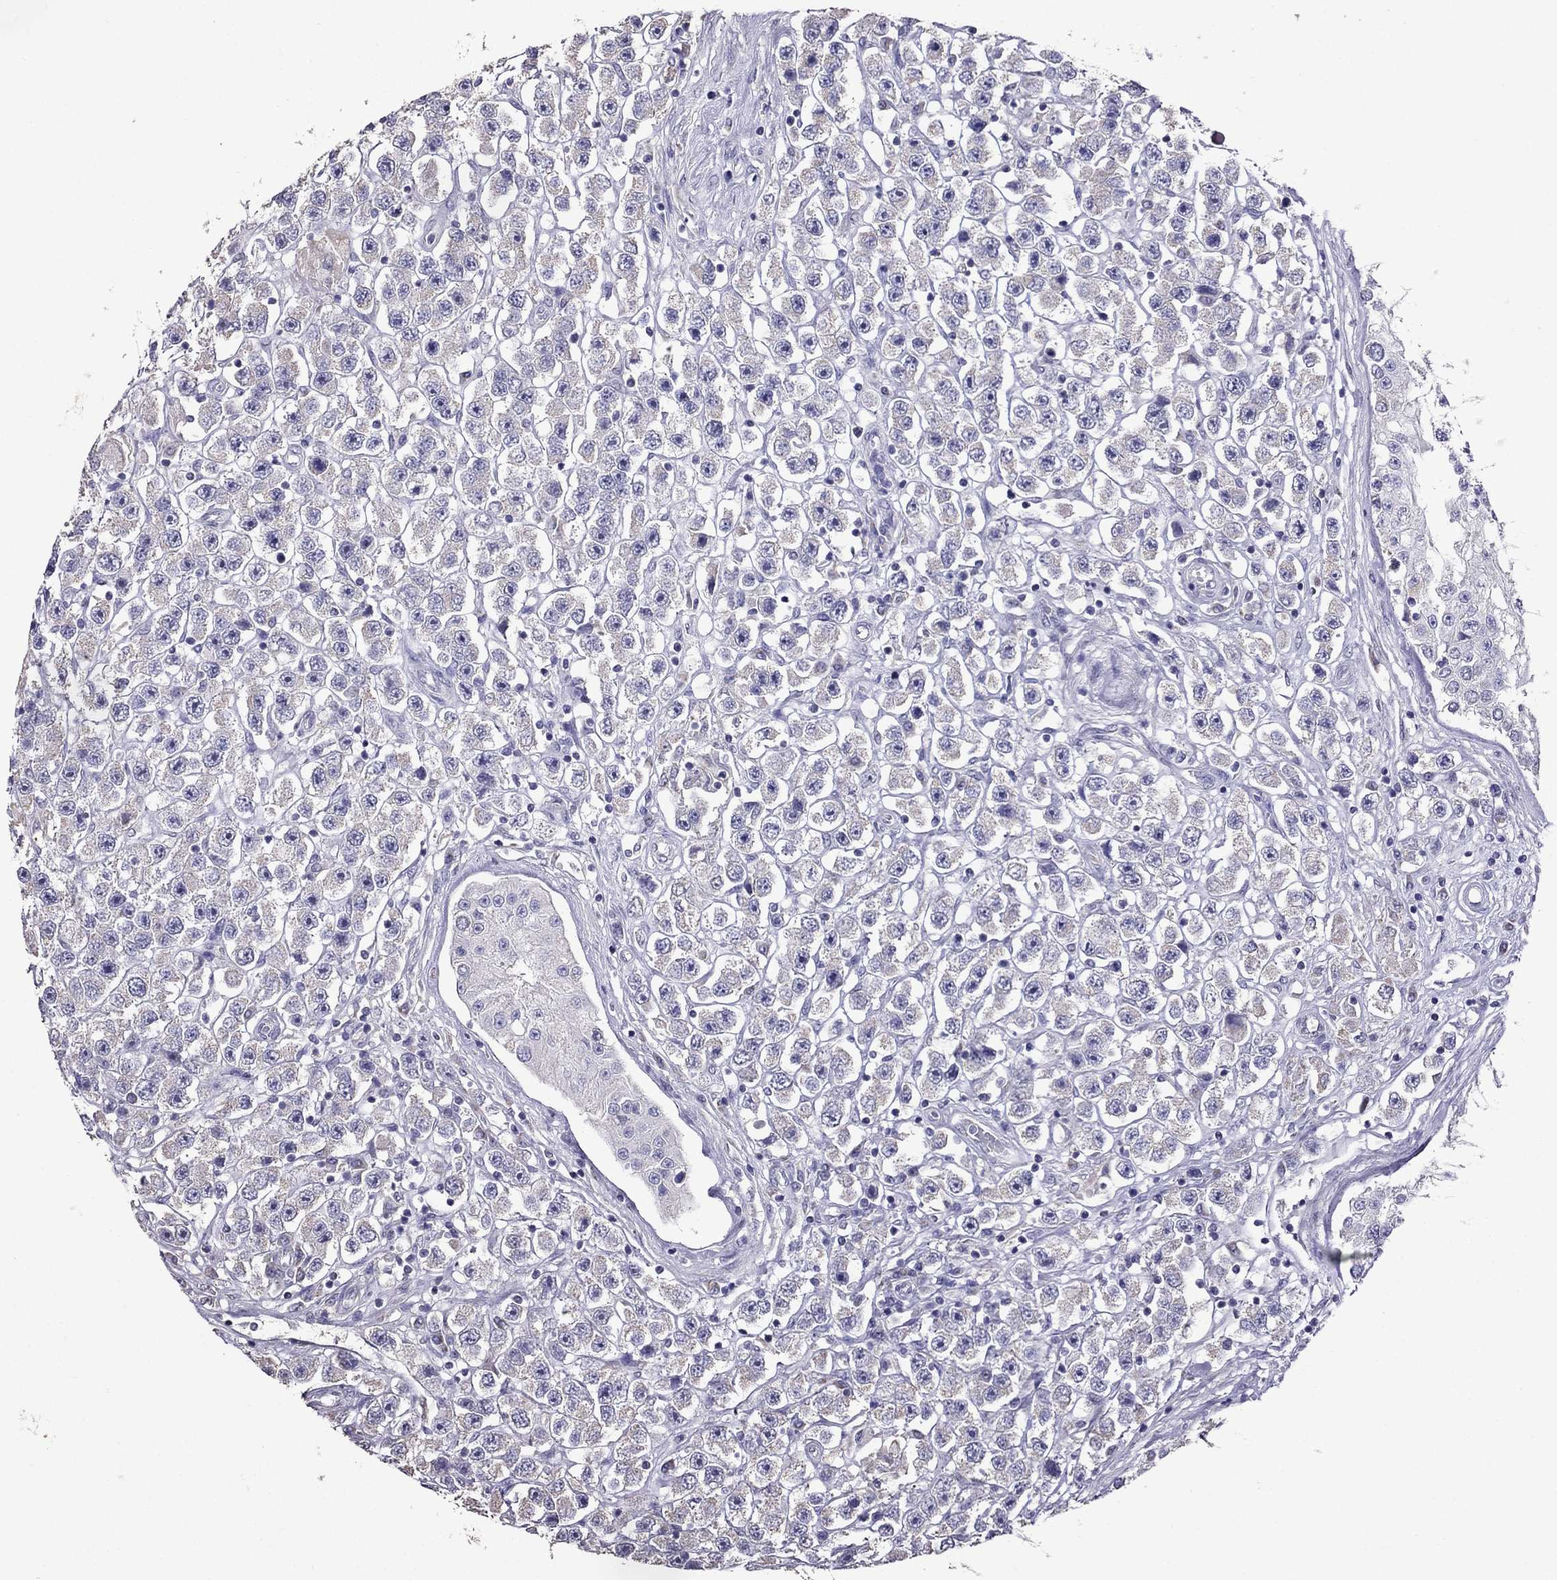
{"staining": {"intensity": "negative", "quantity": "none", "location": "none"}, "tissue": "testis cancer", "cell_type": "Tumor cells", "image_type": "cancer", "snomed": [{"axis": "morphology", "description": "Seminoma, NOS"}, {"axis": "topography", "description": "Testis"}], "caption": "DAB immunohistochemical staining of human seminoma (testis) exhibits no significant staining in tumor cells.", "gene": "AK5", "patient": {"sex": "male", "age": 45}}